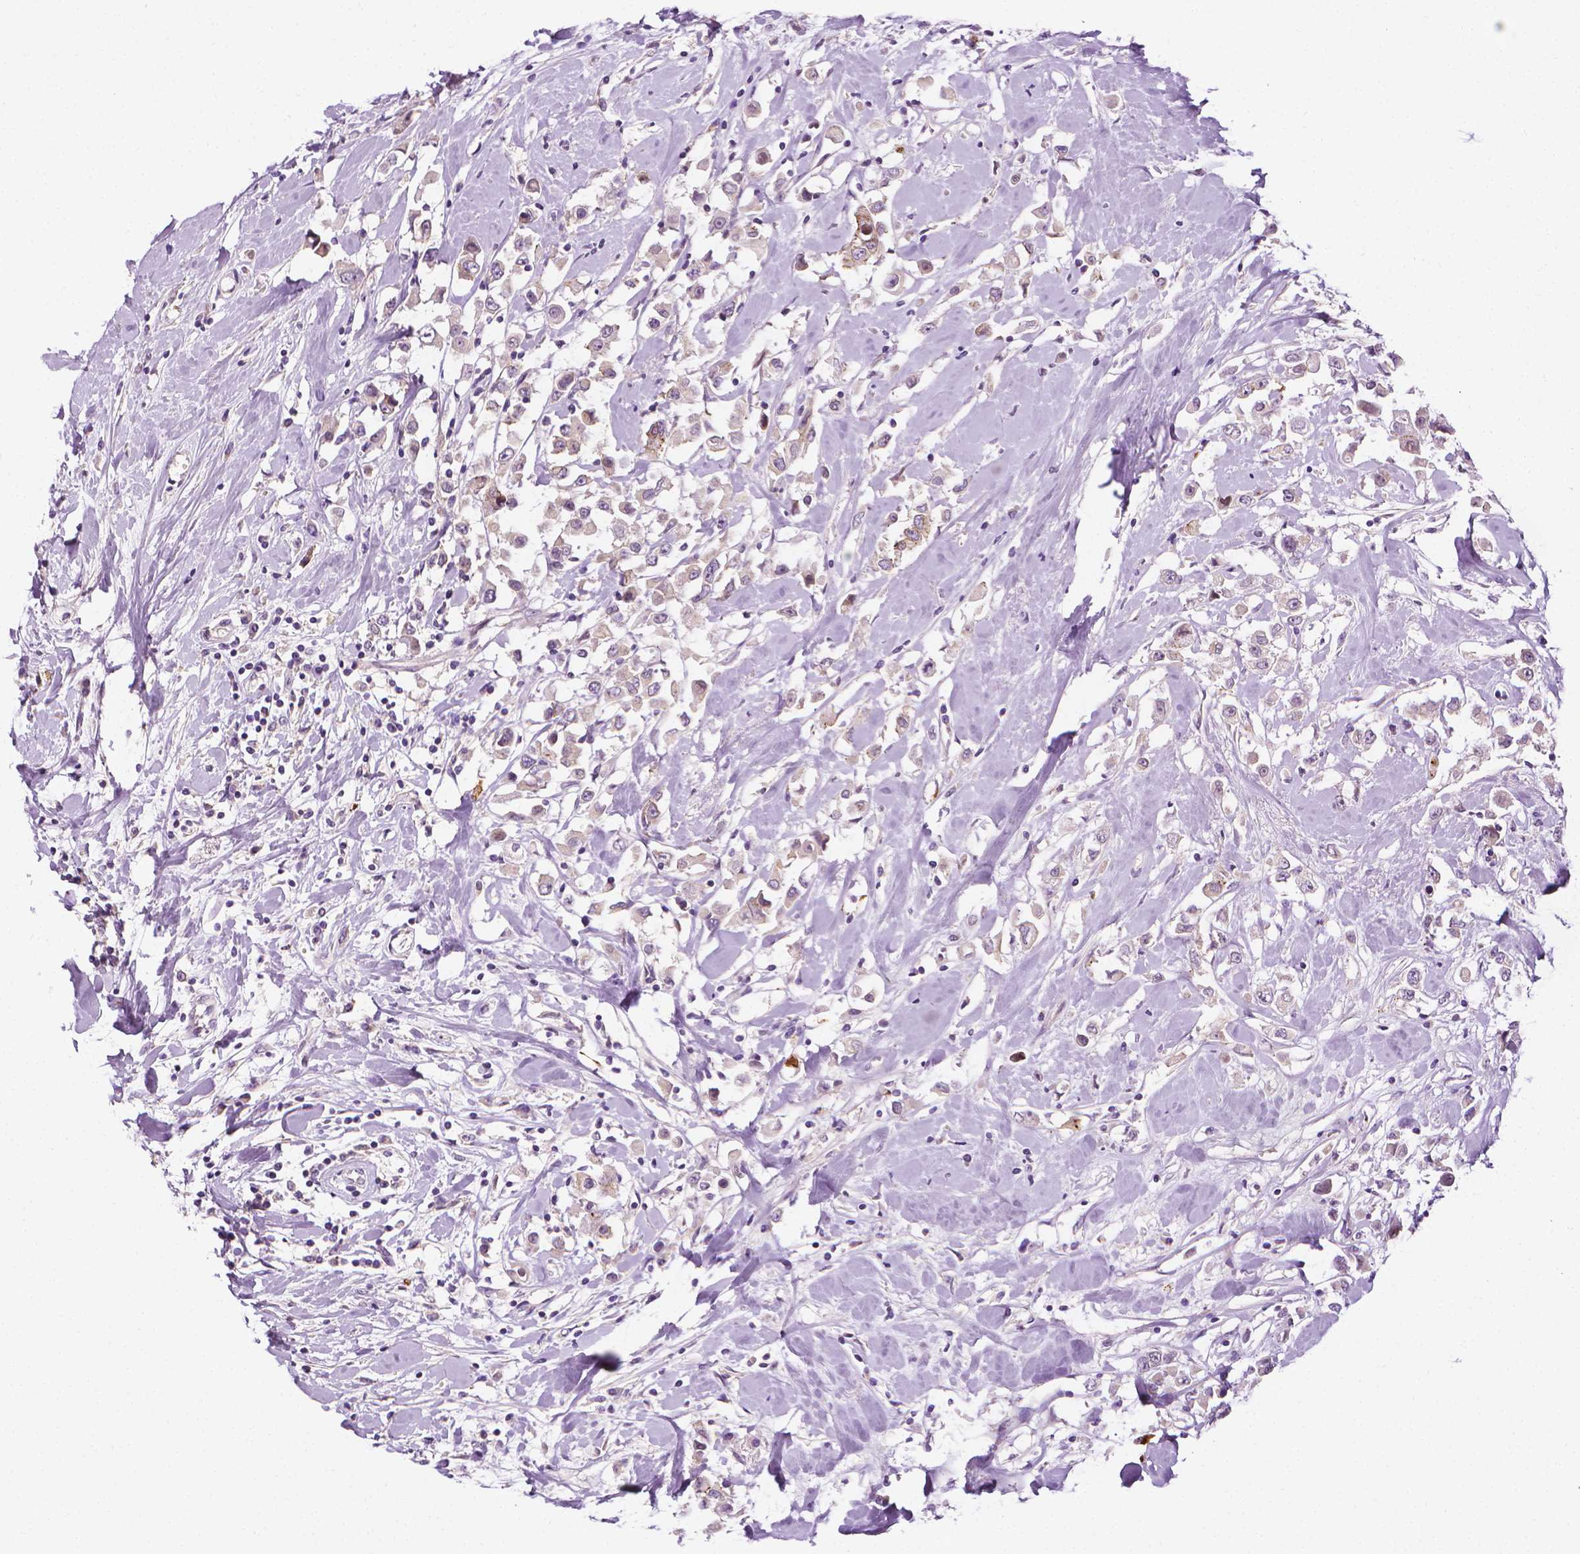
{"staining": {"intensity": "negative", "quantity": "none", "location": "none"}, "tissue": "breast cancer", "cell_type": "Tumor cells", "image_type": "cancer", "snomed": [{"axis": "morphology", "description": "Duct carcinoma"}, {"axis": "topography", "description": "Breast"}], "caption": "Immunohistochemistry (IHC) photomicrograph of invasive ductal carcinoma (breast) stained for a protein (brown), which exhibits no staining in tumor cells.", "gene": "MCOLN3", "patient": {"sex": "female", "age": 61}}